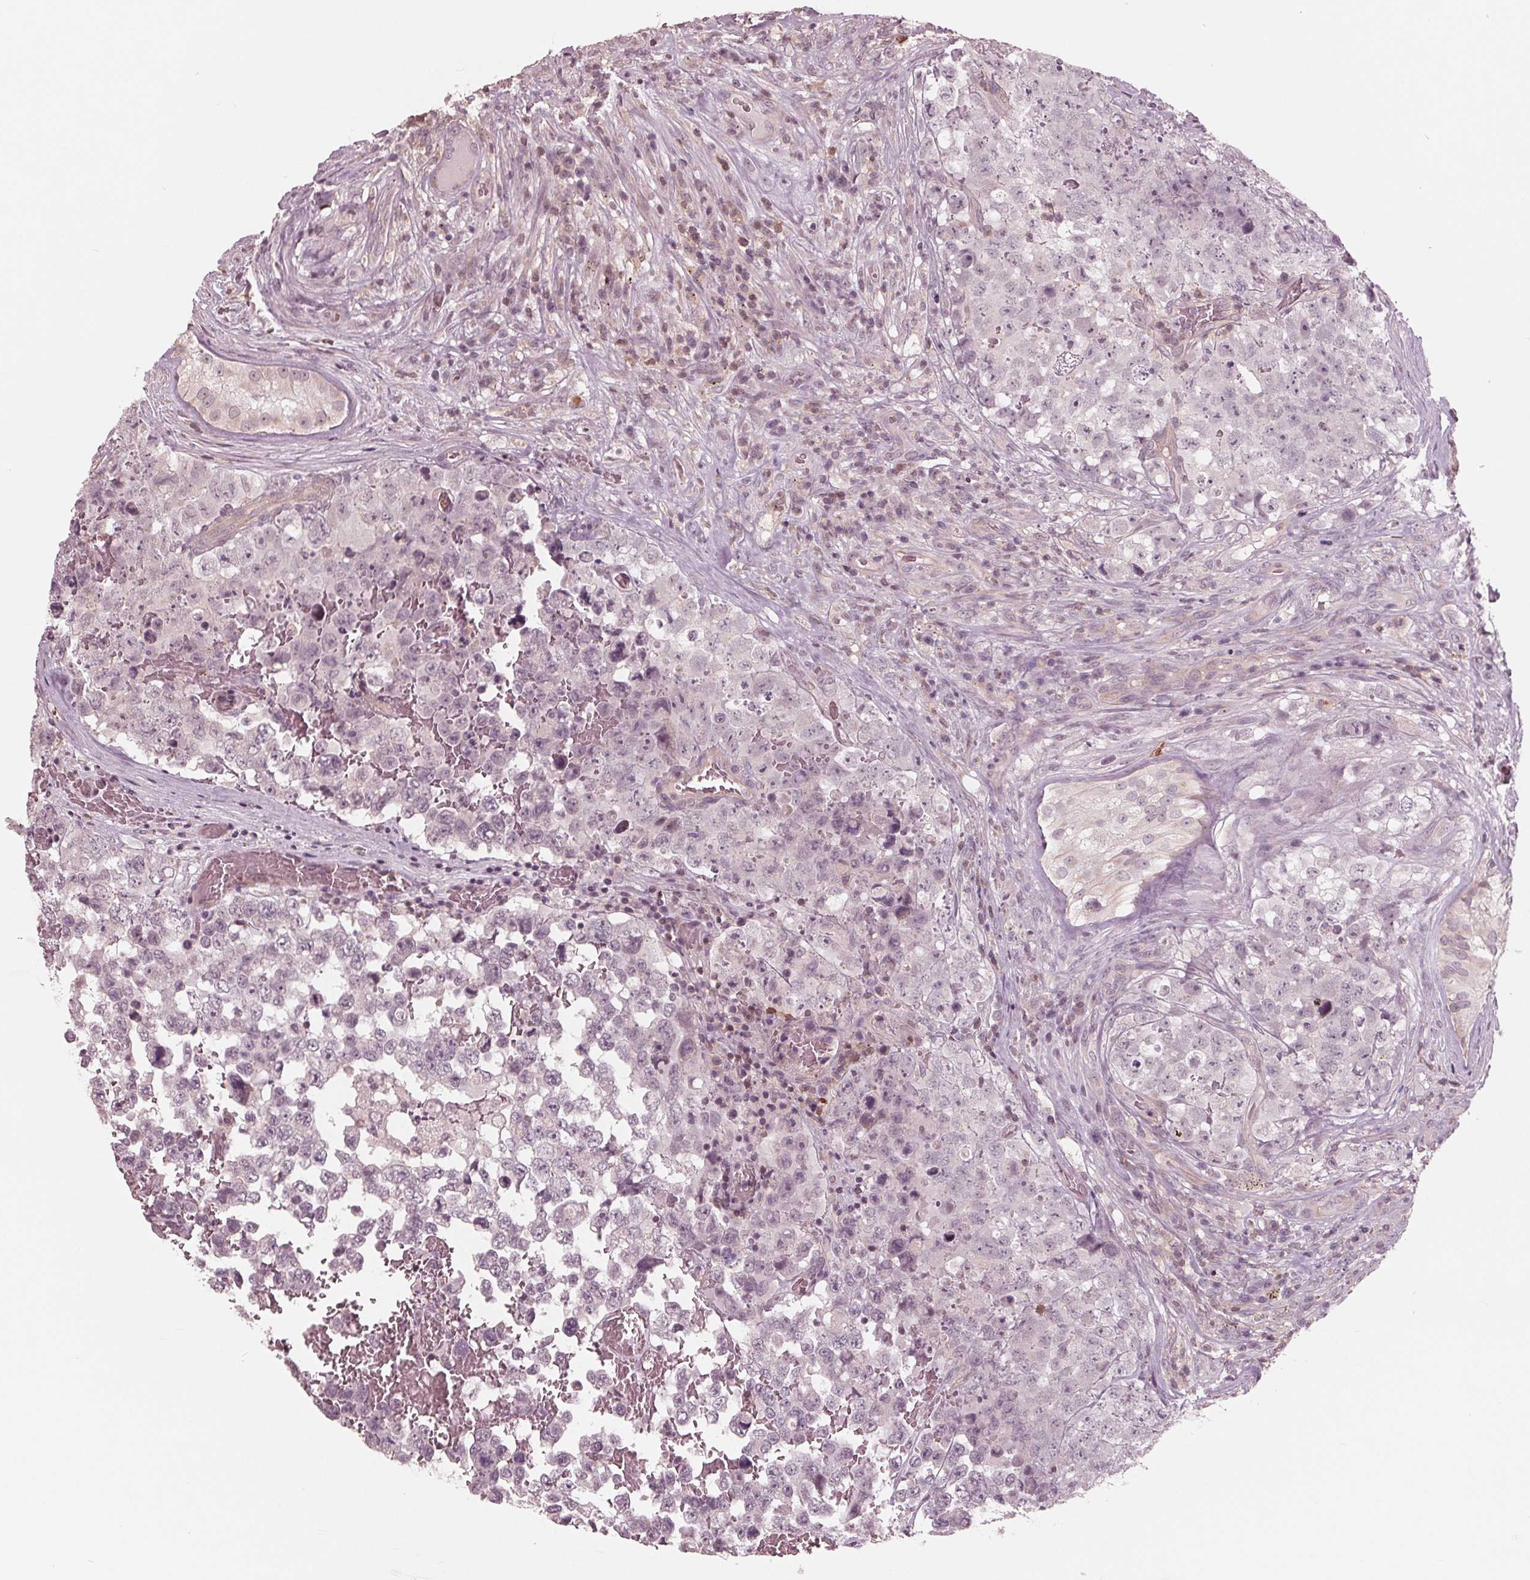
{"staining": {"intensity": "negative", "quantity": "none", "location": "none"}, "tissue": "testis cancer", "cell_type": "Tumor cells", "image_type": "cancer", "snomed": [{"axis": "morphology", "description": "Carcinoma, Embryonal, NOS"}, {"axis": "topography", "description": "Testis"}], "caption": "High magnification brightfield microscopy of embryonal carcinoma (testis) stained with DAB (3,3'-diaminobenzidine) (brown) and counterstained with hematoxylin (blue): tumor cells show no significant positivity. The staining is performed using DAB brown chromogen with nuclei counter-stained in using hematoxylin.", "gene": "ING3", "patient": {"sex": "male", "age": 18}}